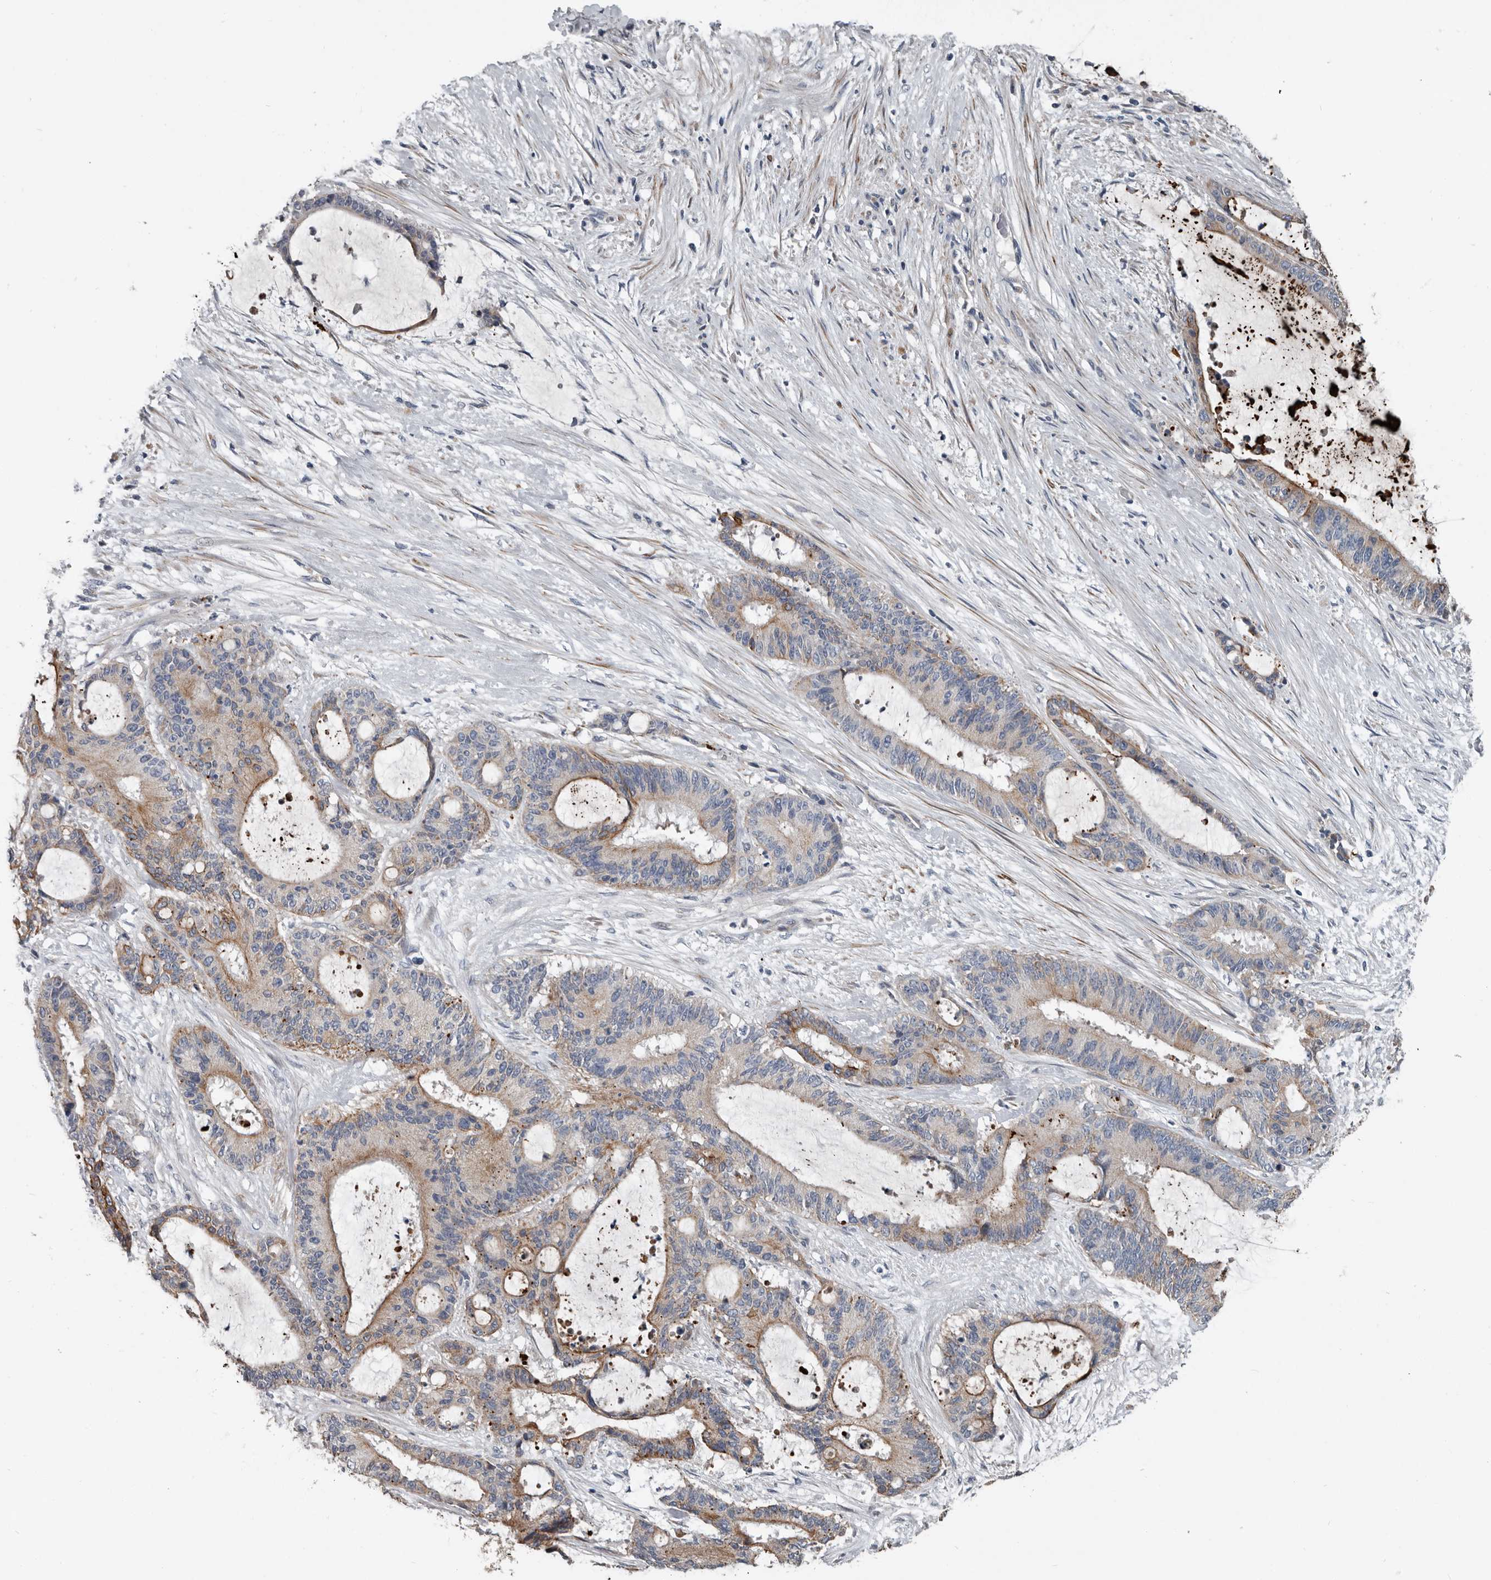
{"staining": {"intensity": "moderate", "quantity": "<25%", "location": "cytoplasmic/membranous"}, "tissue": "liver cancer", "cell_type": "Tumor cells", "image_type": "cancer", "snomed": [{"axis": "morphology", "description": "Normal tissue, NOS"}, {"axis": "morphology", "description": "Cholangiocarcinoma"}, {"axis": "topography", "description": "Liver"}, {"axis": "topography", "description": "Peripheral nerve tissue"}], "caption": "Immunohistochemical staining of liver cholangiocarcinoma displays low levels of moderate cytoplasmic/membranous expression in about <25% of tumor cells.", "gene": "DPY19L4", "patient": {"sex": "female", "age": 73}}